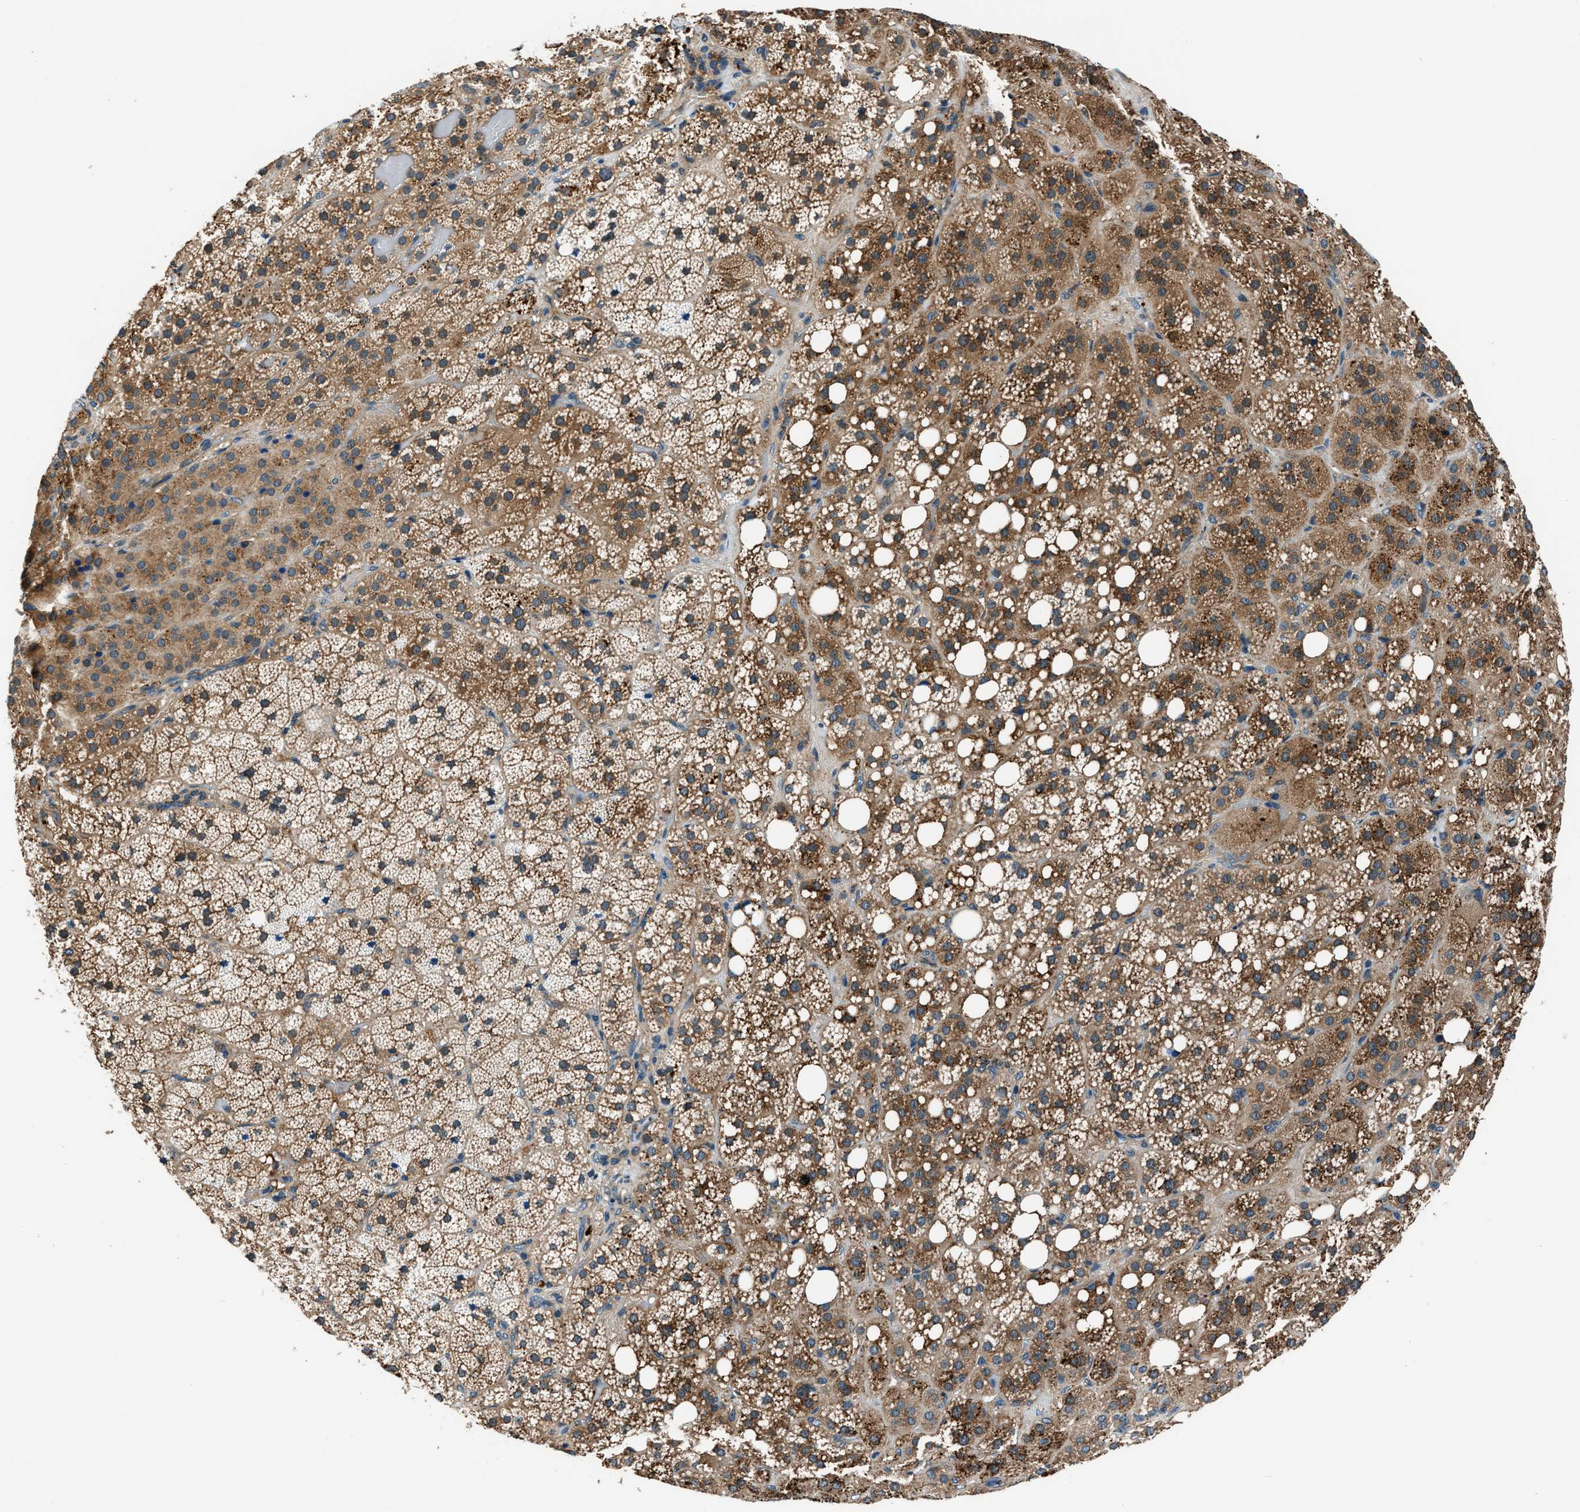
{"staining": {"intensity": "moderate", "quantity": ">75%", "location": "cytoplasmic/membranous"}, "tissue": "adrenal gland", "cell_type": "Glandular cells", "image_type": "normal", "snomed": [{"axis": "morphology", "description": "Normal tissue, NOS"}, {"axis": "topography", "description": "Adrenal gland"}], "caption": "A medium amount of moderate cytoplasmic/membranous staining is seen in approximately >75% of glandular cells in unremarkable adrenal gland. Nuclei are stained in blue.", "gene": "SLC19A2", "patient": {"sex": "female", "age": 59}}